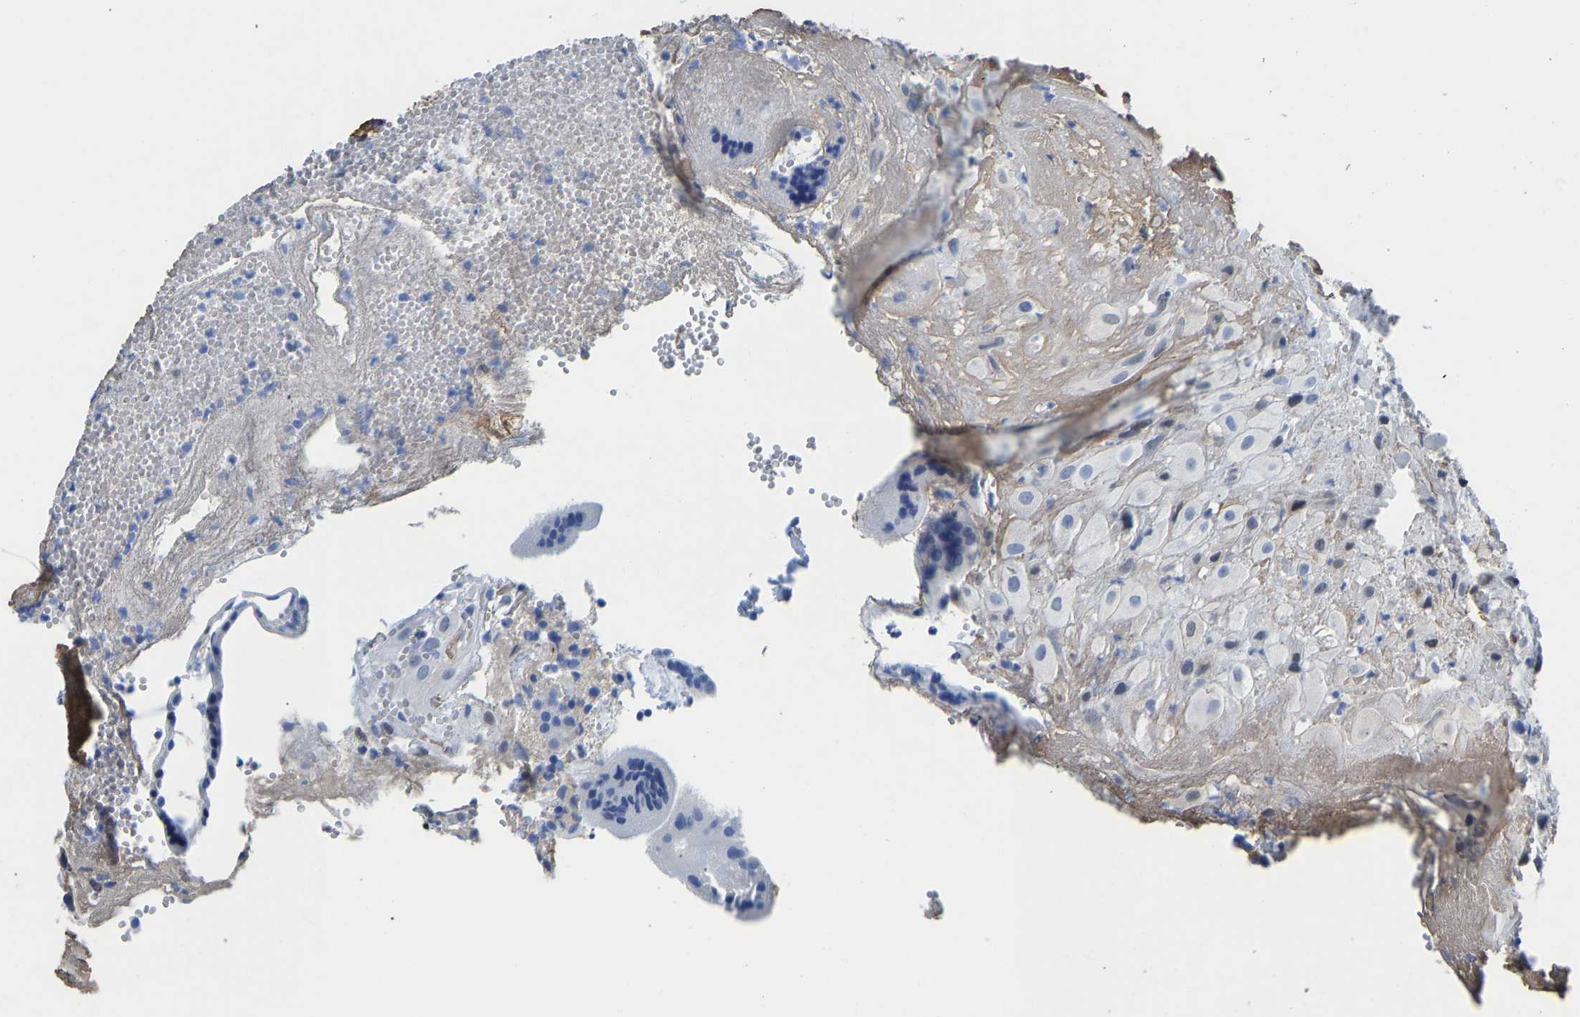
{"staining": {"intensity": "negative", "quantity": "none", "location": "none"}, "tissue": "placenta", "cell_type": "Decidual cells", "image_type": "normal", "snomed": [{"axis": "morphology", "description": "Normal tissue, NOS"}, {"axis": "topography", "description": "Placenta"}], "caption": "This is a photomicrograph of immunohistochemistry staining of benign placenta, which shows no positivity in decidual cells.", "gene": "NKAIN3", "patient": {"sex": "female", "age": 18}}